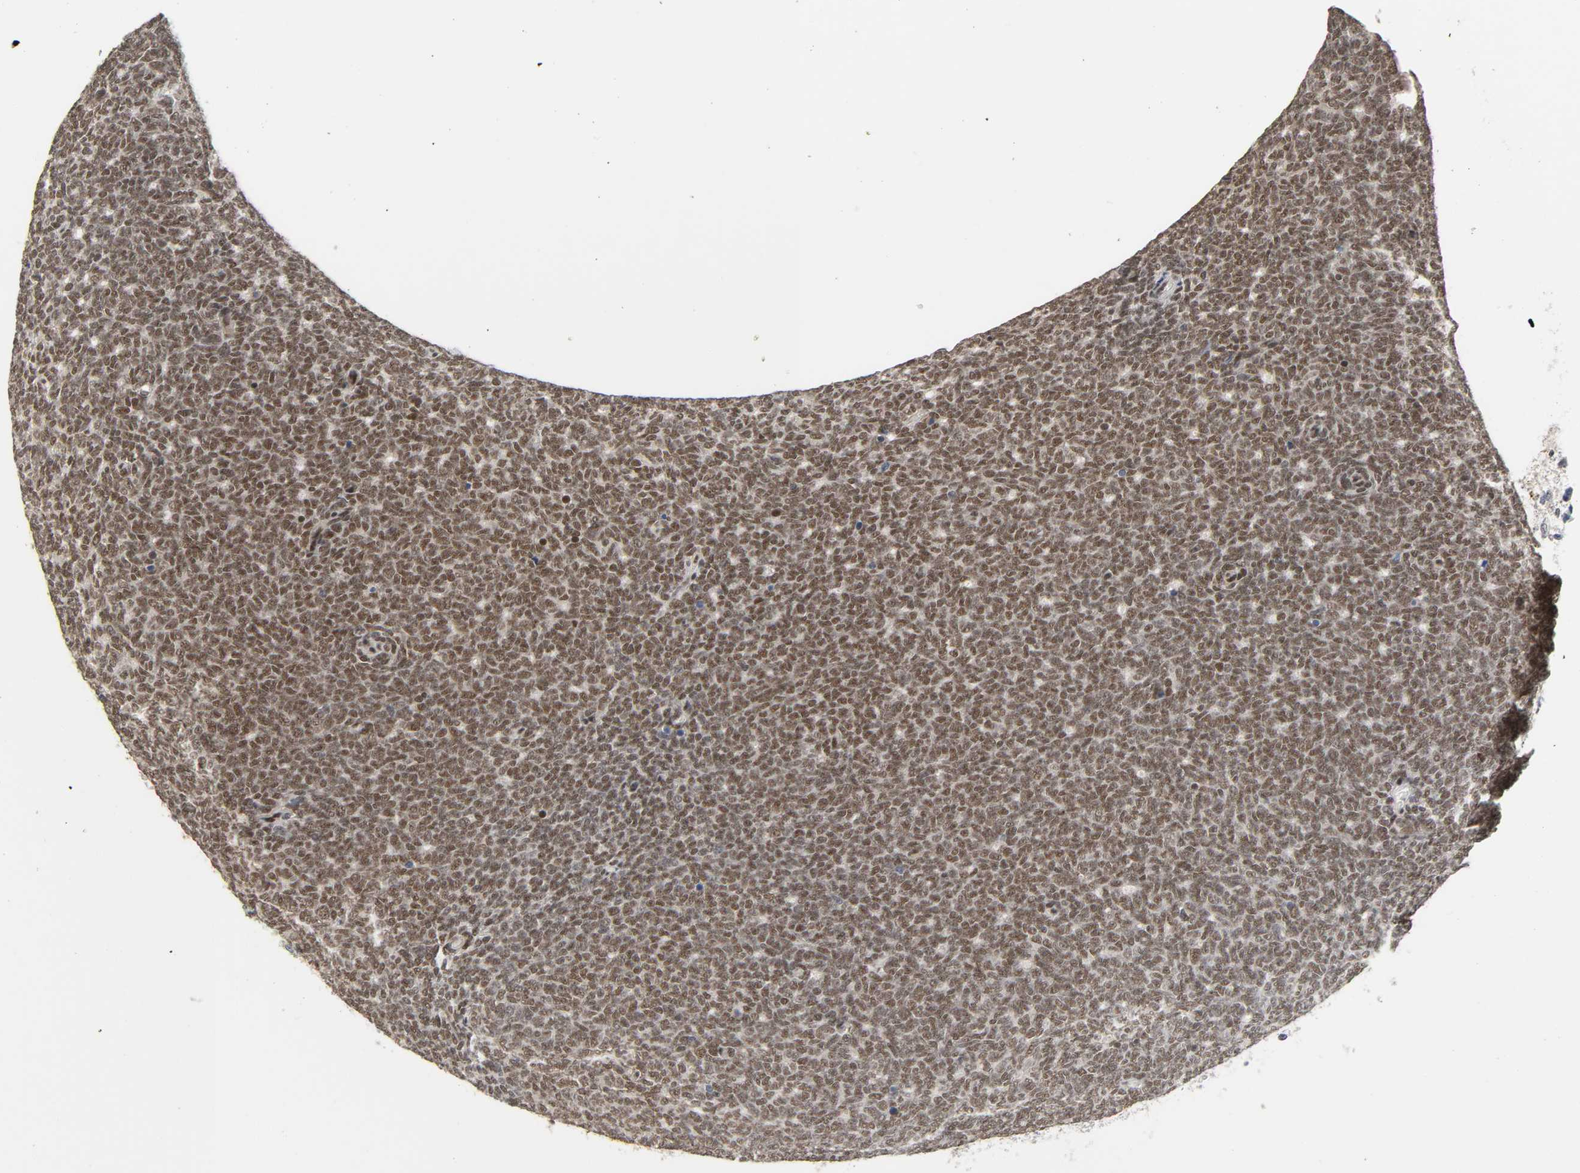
{"staining": {"intensity": "moderate", "quantity": ">75%", "location": "nuclear"}, "tissue": "renal cancer", "cell_type": "Tumor cells", "image_type": "cancer", "snomed": [{"axis": "morphology", "description": "Neoplasm, malignant, NOS"}, {"axis": "topography", "description": "Kidney"}], "caption": "Immunohistochemical staining of human malignant neoplasm (renal) displays medium levels of moderate nuclear positivity in approximately >75% of tumor cells. (IHC, brightfield microscopy, high magnification).", "gene": "NCOA6", "patient": {"sex": "male", "age": 28}}